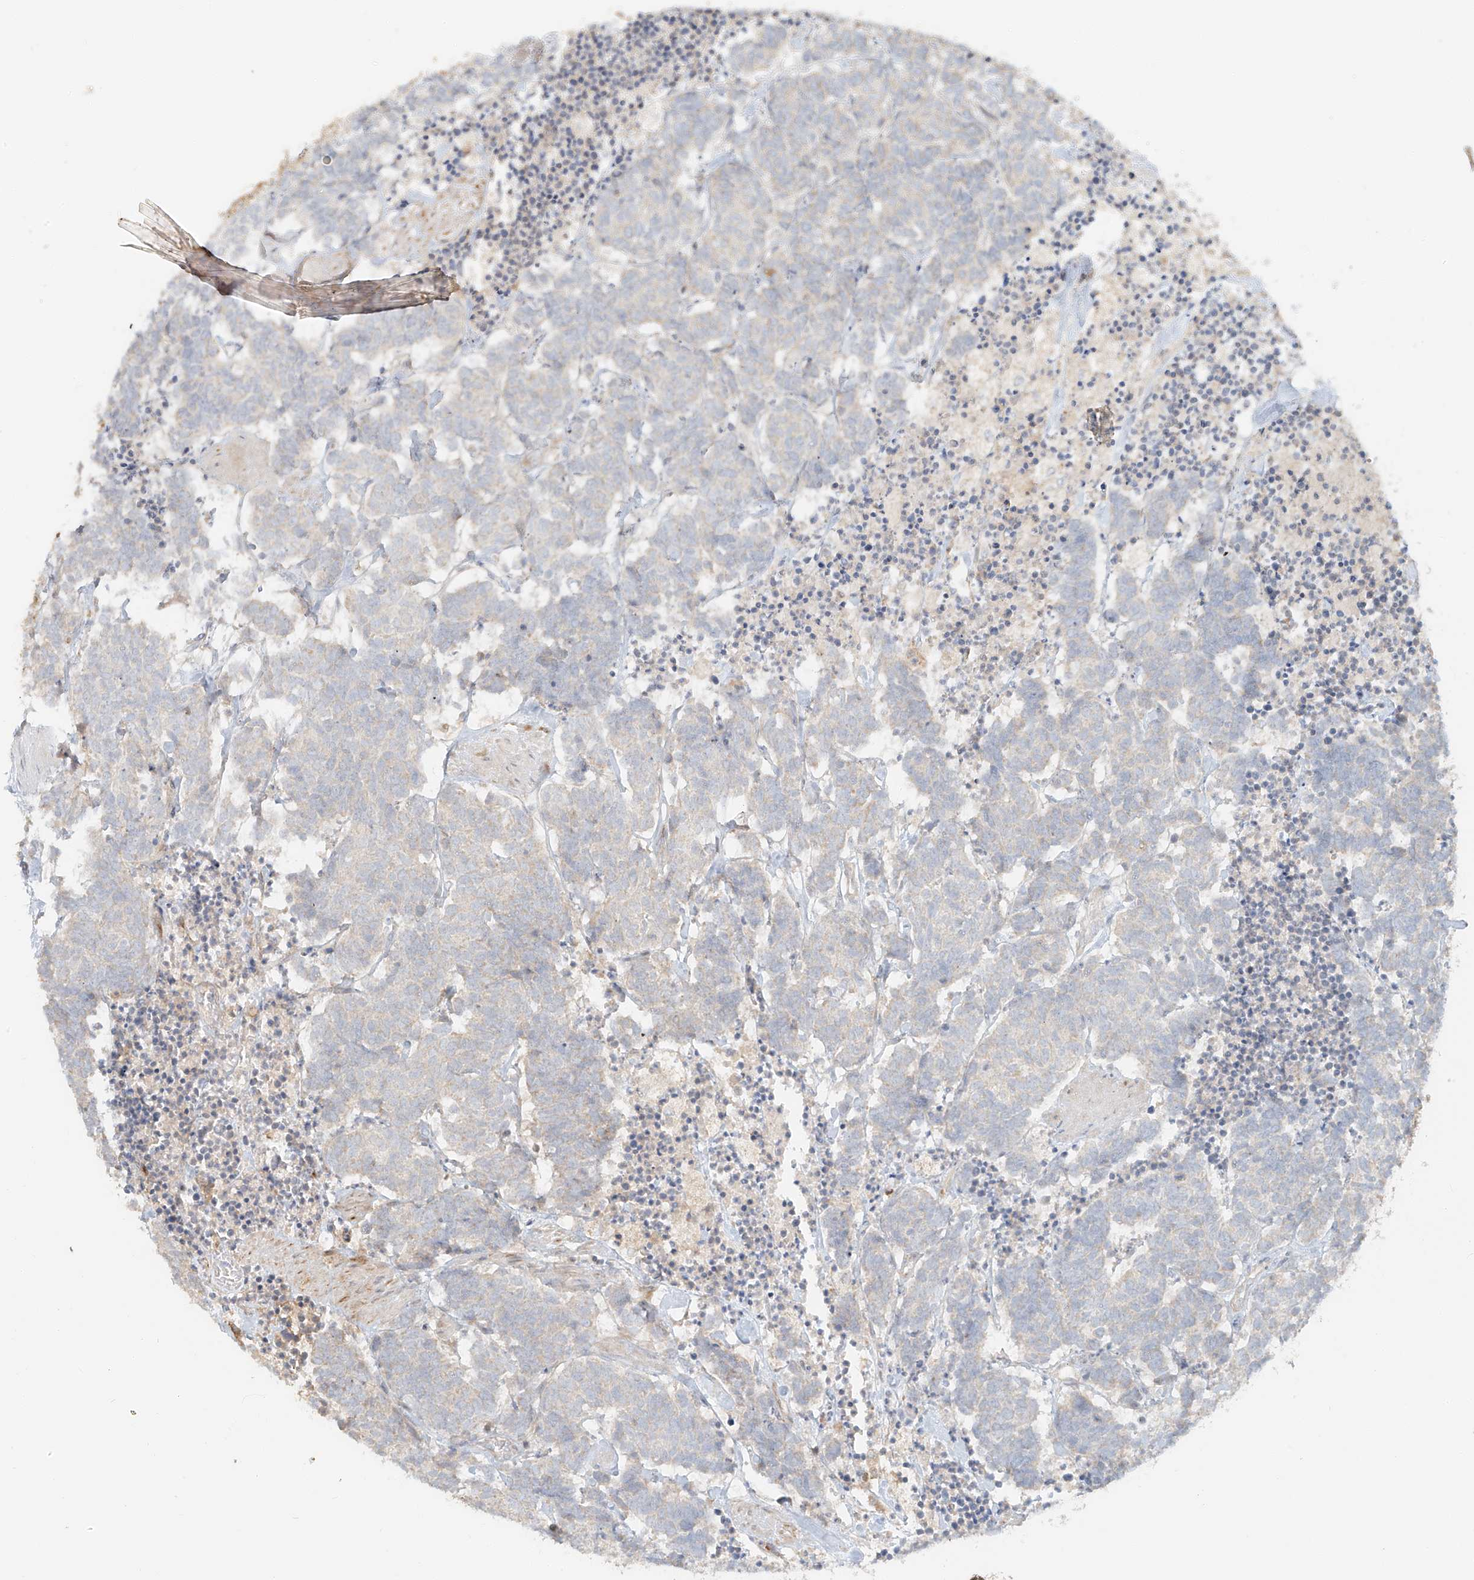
{"staining": {"intensity": "negative", "quantity": "none", "location": "none"}, "tissue": "carcinoid", "cell_type": "Tumor cells", "image_type": "cancer", "snomed": [{"axis": "morphology", "description": "Carcinoma, NOS"}, {"axis": "morphology", "description": "Carcinoid, malignant, NOS"}, {"axis": "topography", "description": "Urinary bladder"}], "caption": "The image displays no significant expression in tumor cells of carcinoid.", "gene": "MIPEP", "patient": {"sex": "male", "age": 57}}